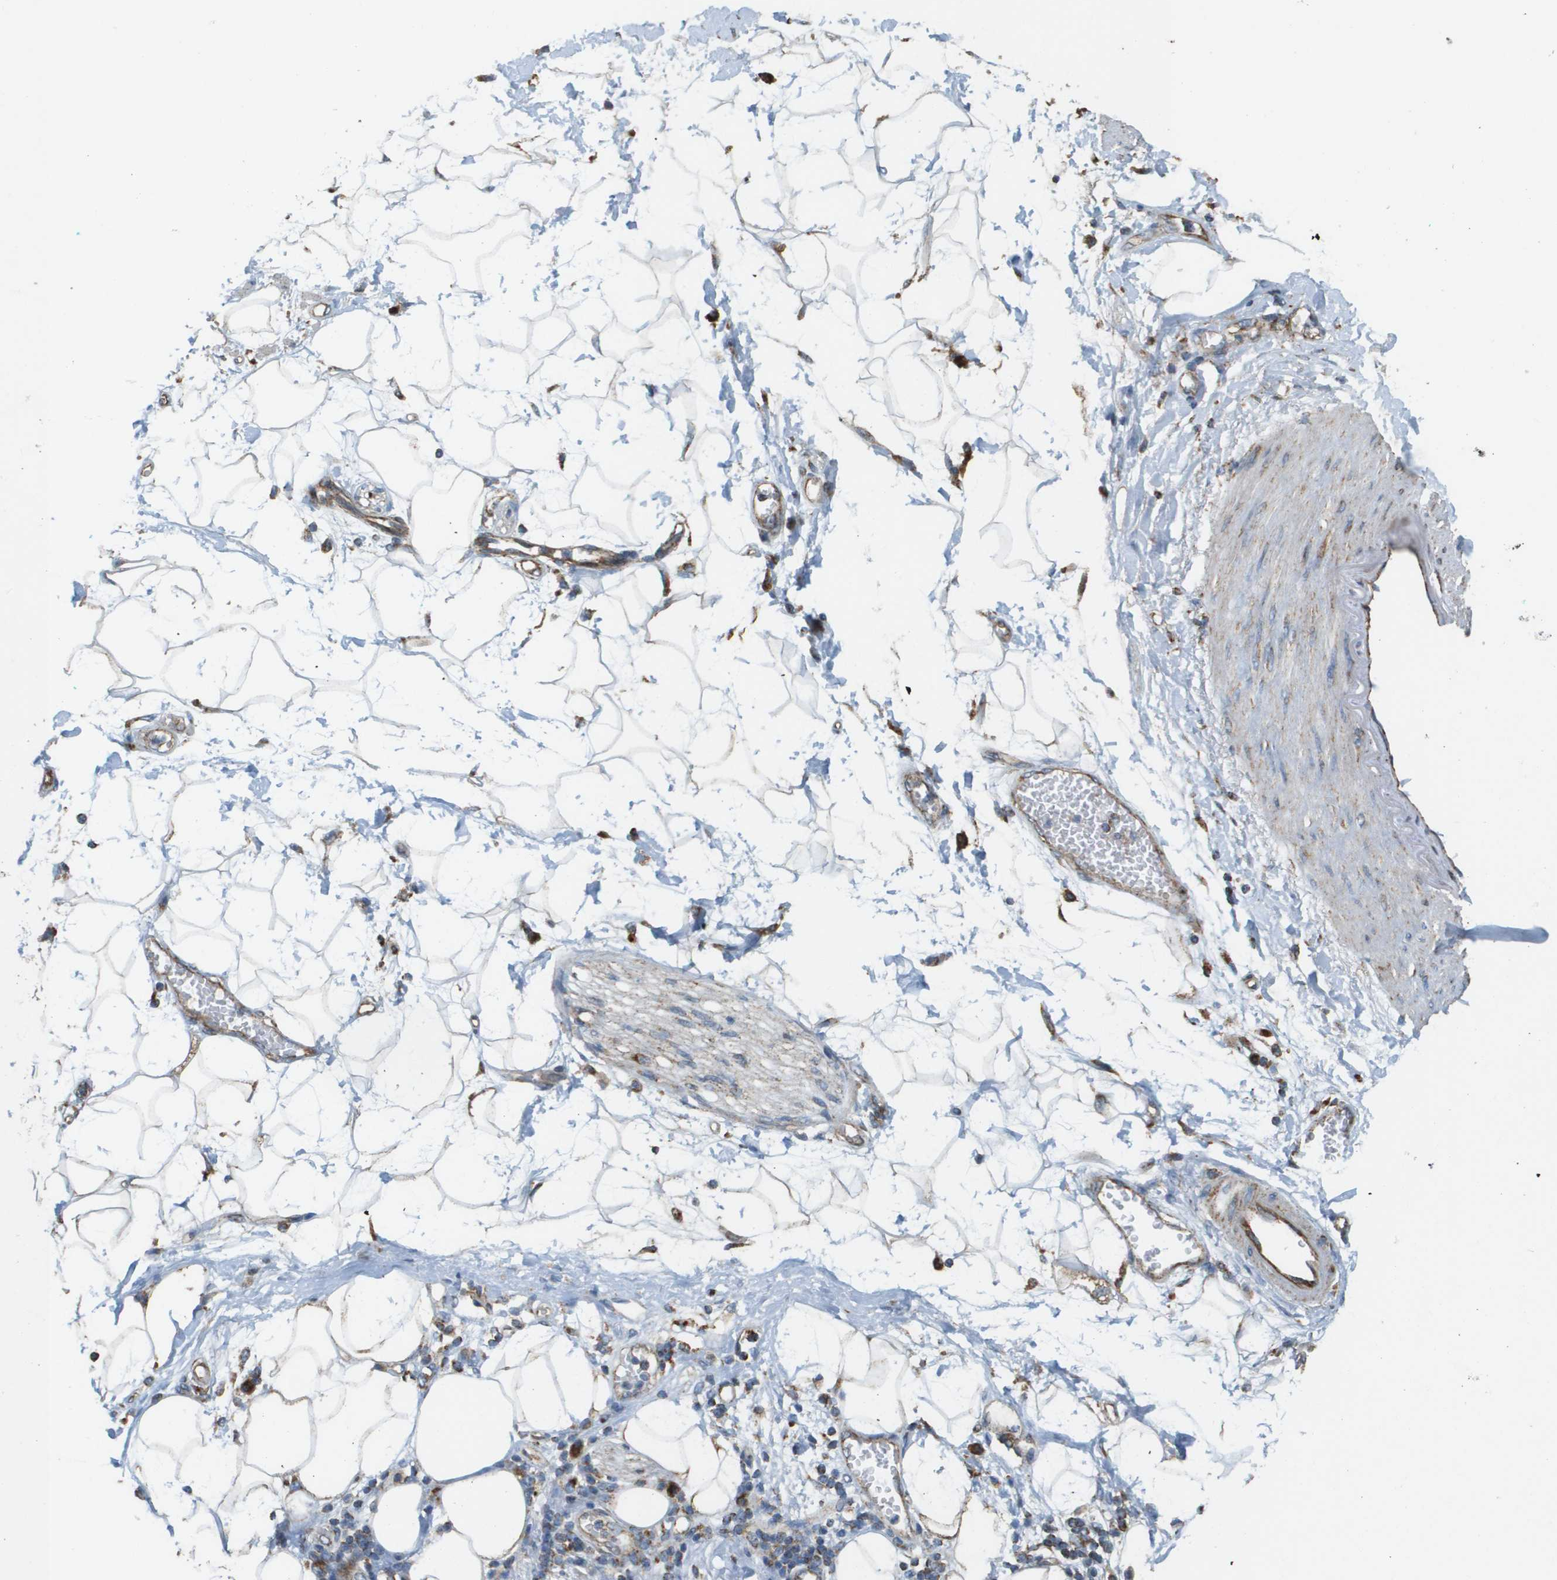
{"staining": {"intensity": "weak", "quantity": ">75%", "location": "cytoplasmic/membranous"}, "tissue": "adipose tissue", "cell_type": "Adipocytes", "image_type": "normal", "snomed": [{"axis": "morphology", "description": "Normal tissue, NOS"}, {"axis": "morphology", "description": "Adenocarcinoma, NOS"}, {"axis": "topography", "description": "Duodenum"}, {"axis": "topography", "description": "Peripheral nerve tissue"}], "caption": "Adipocytes display weak cytoplasmic/membranous expression in about >75% of cells in benign adipose tissue.", "gene": "NRK", "patient": {"sex": "female", "age": 60}}